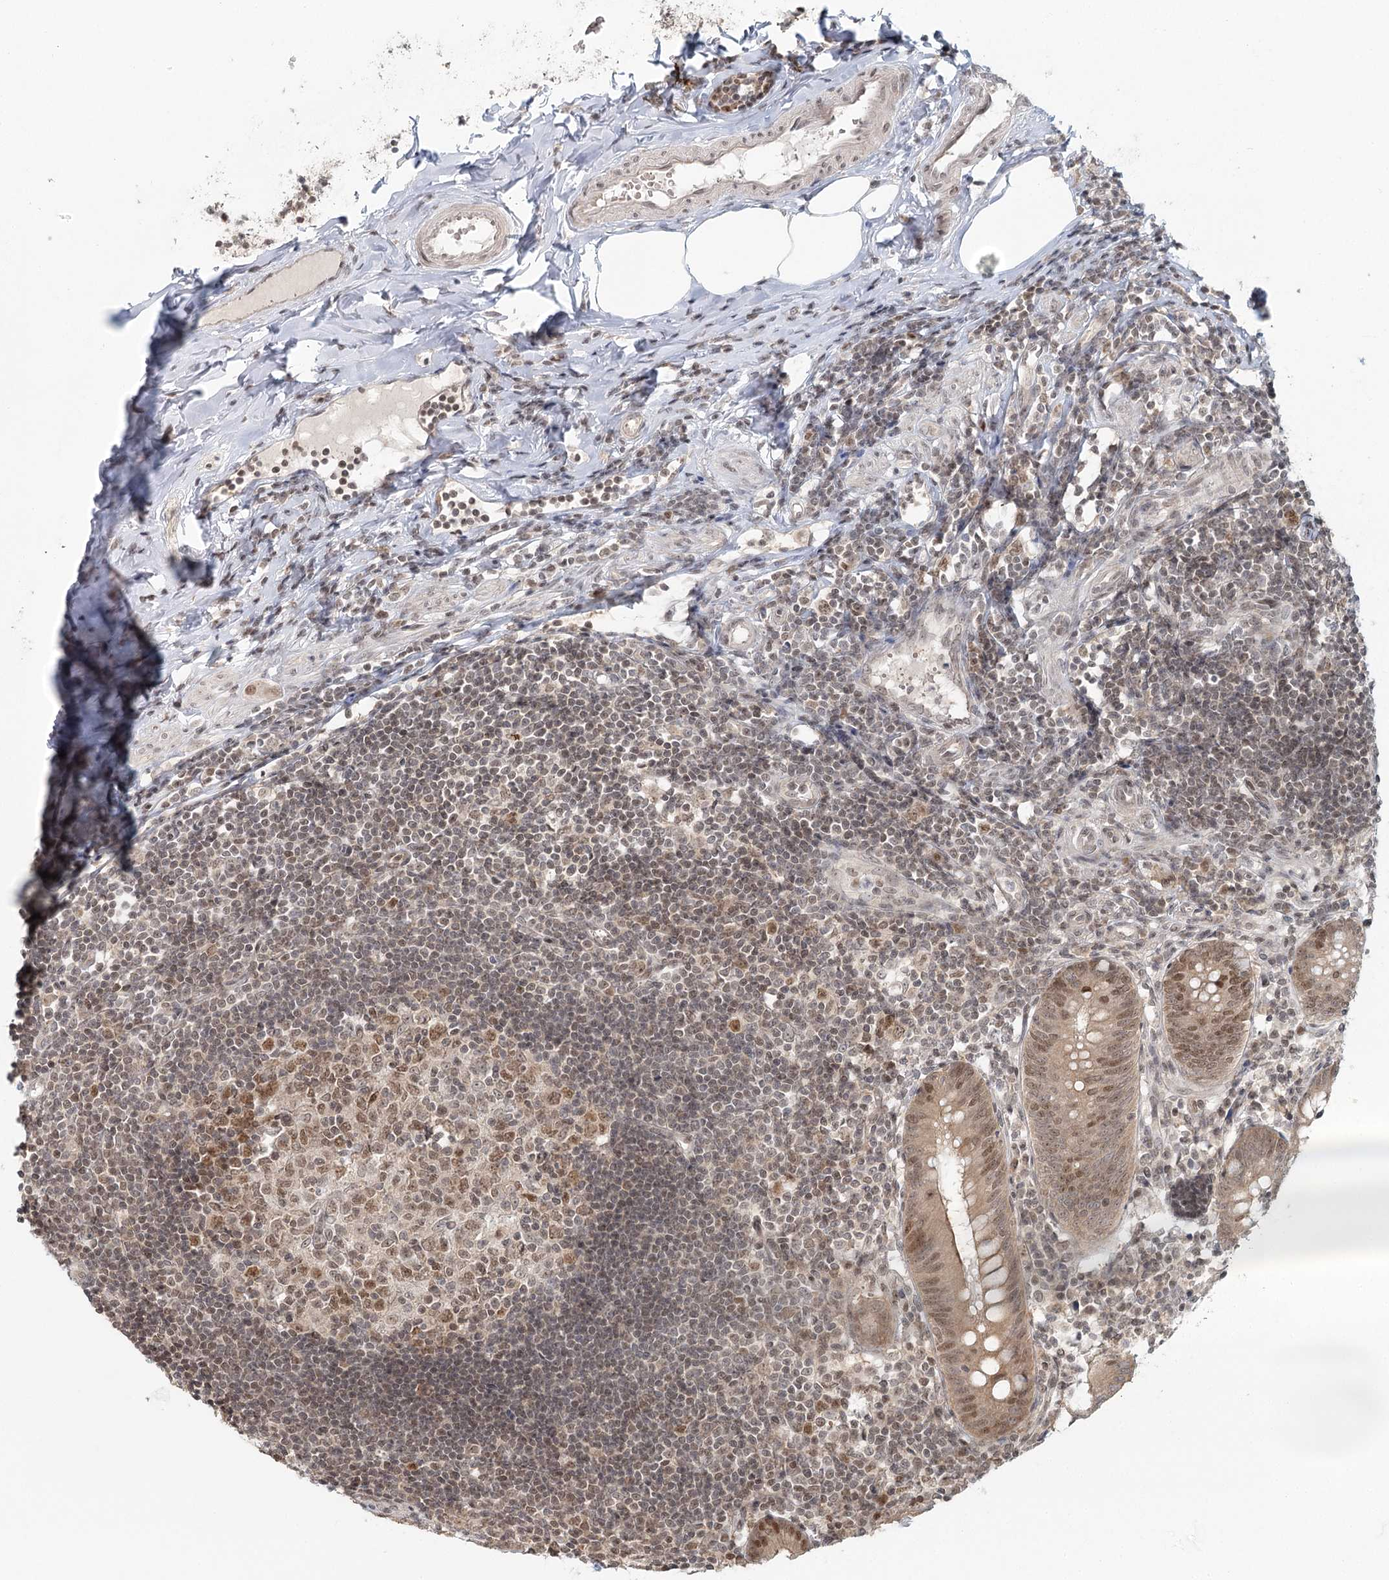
{"staining": {"intensity": "moderate", "quantity": ">75%", "location": "cytoplasmic/membranous,nuclear"}, "tissue": "appendix", "cell_type": "Glandular cells", "image_type": "normal", "snomed": [{"axis": "morphology", "description": "Normal tissue, NOS"}, {"axis": "topography", "description": "Appendix"}], "caption": "Moderate cytoplasmic/membranous,nuclear staining is present in approximately >75% of glandular cells in unremarkable appendix. The staining was performed using DAB (3,3'-diaminobenzidine) to visualize the protein expression in brown, while the nuclei were stained in blue with hematoxylin (Magnification: 20x).", "gene": "R3HCC1L", "patient": {"sex": "female", "age": 54}}